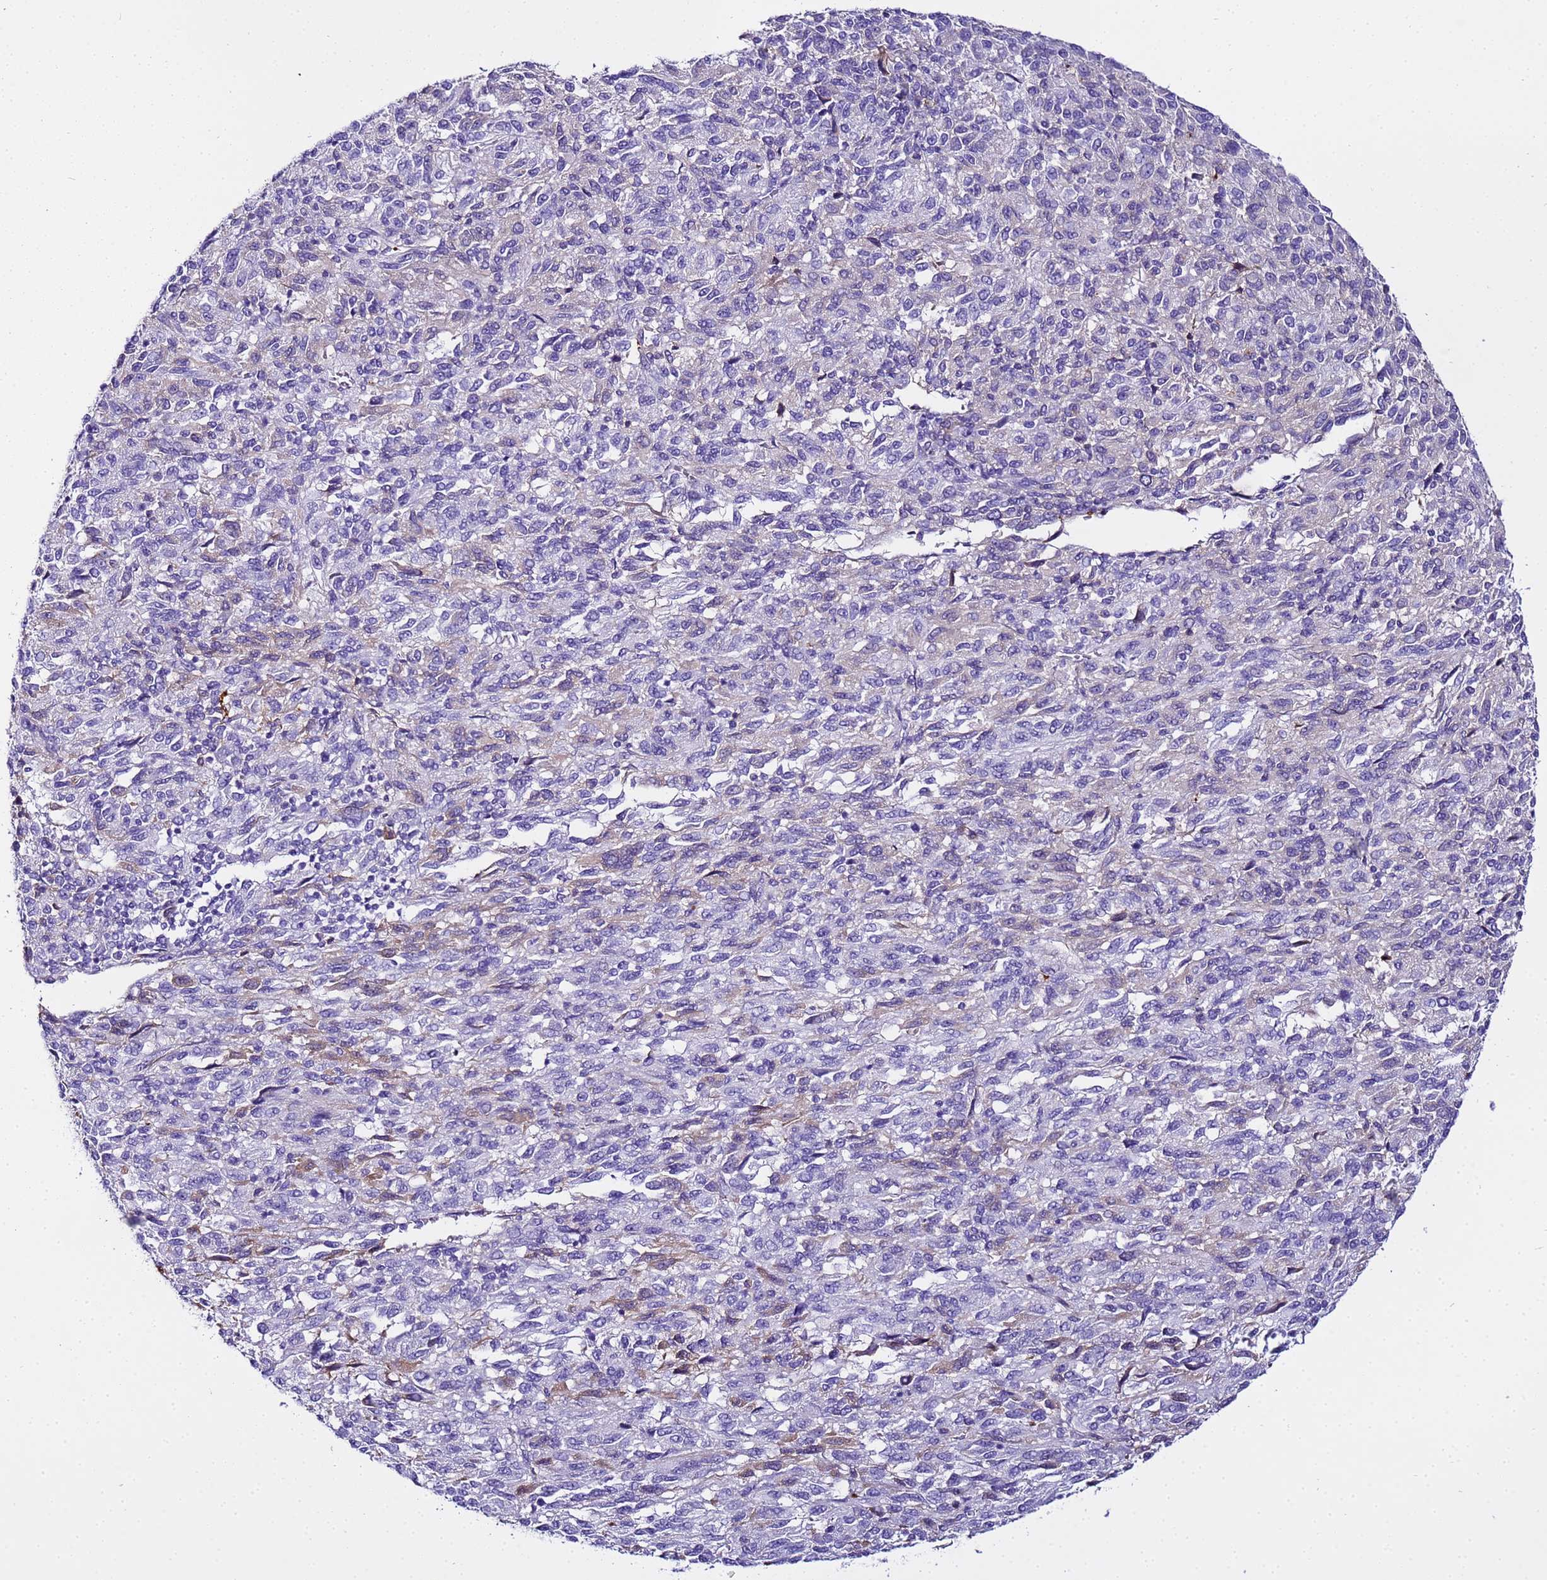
{"staining": {"intensity": "weak", "quantity": "<25%", "location": "cytoplasmic/membranous"}, "tissue": "melanoma", "cell_type": "Tumor cells", "image_type": "cancer", "snomed": [{"axis": "morphology", "description": "Malignant melanoma, Metastatic site"}, {"axis": "topography", "description": "Lung"}], "caption": "This is an immunohistochemistry image of malignant melanoma (metastatic site). There is no expression in tumor cells.", "gene": "CFHR2", "patient": {"sex": "male", "age": 64}}